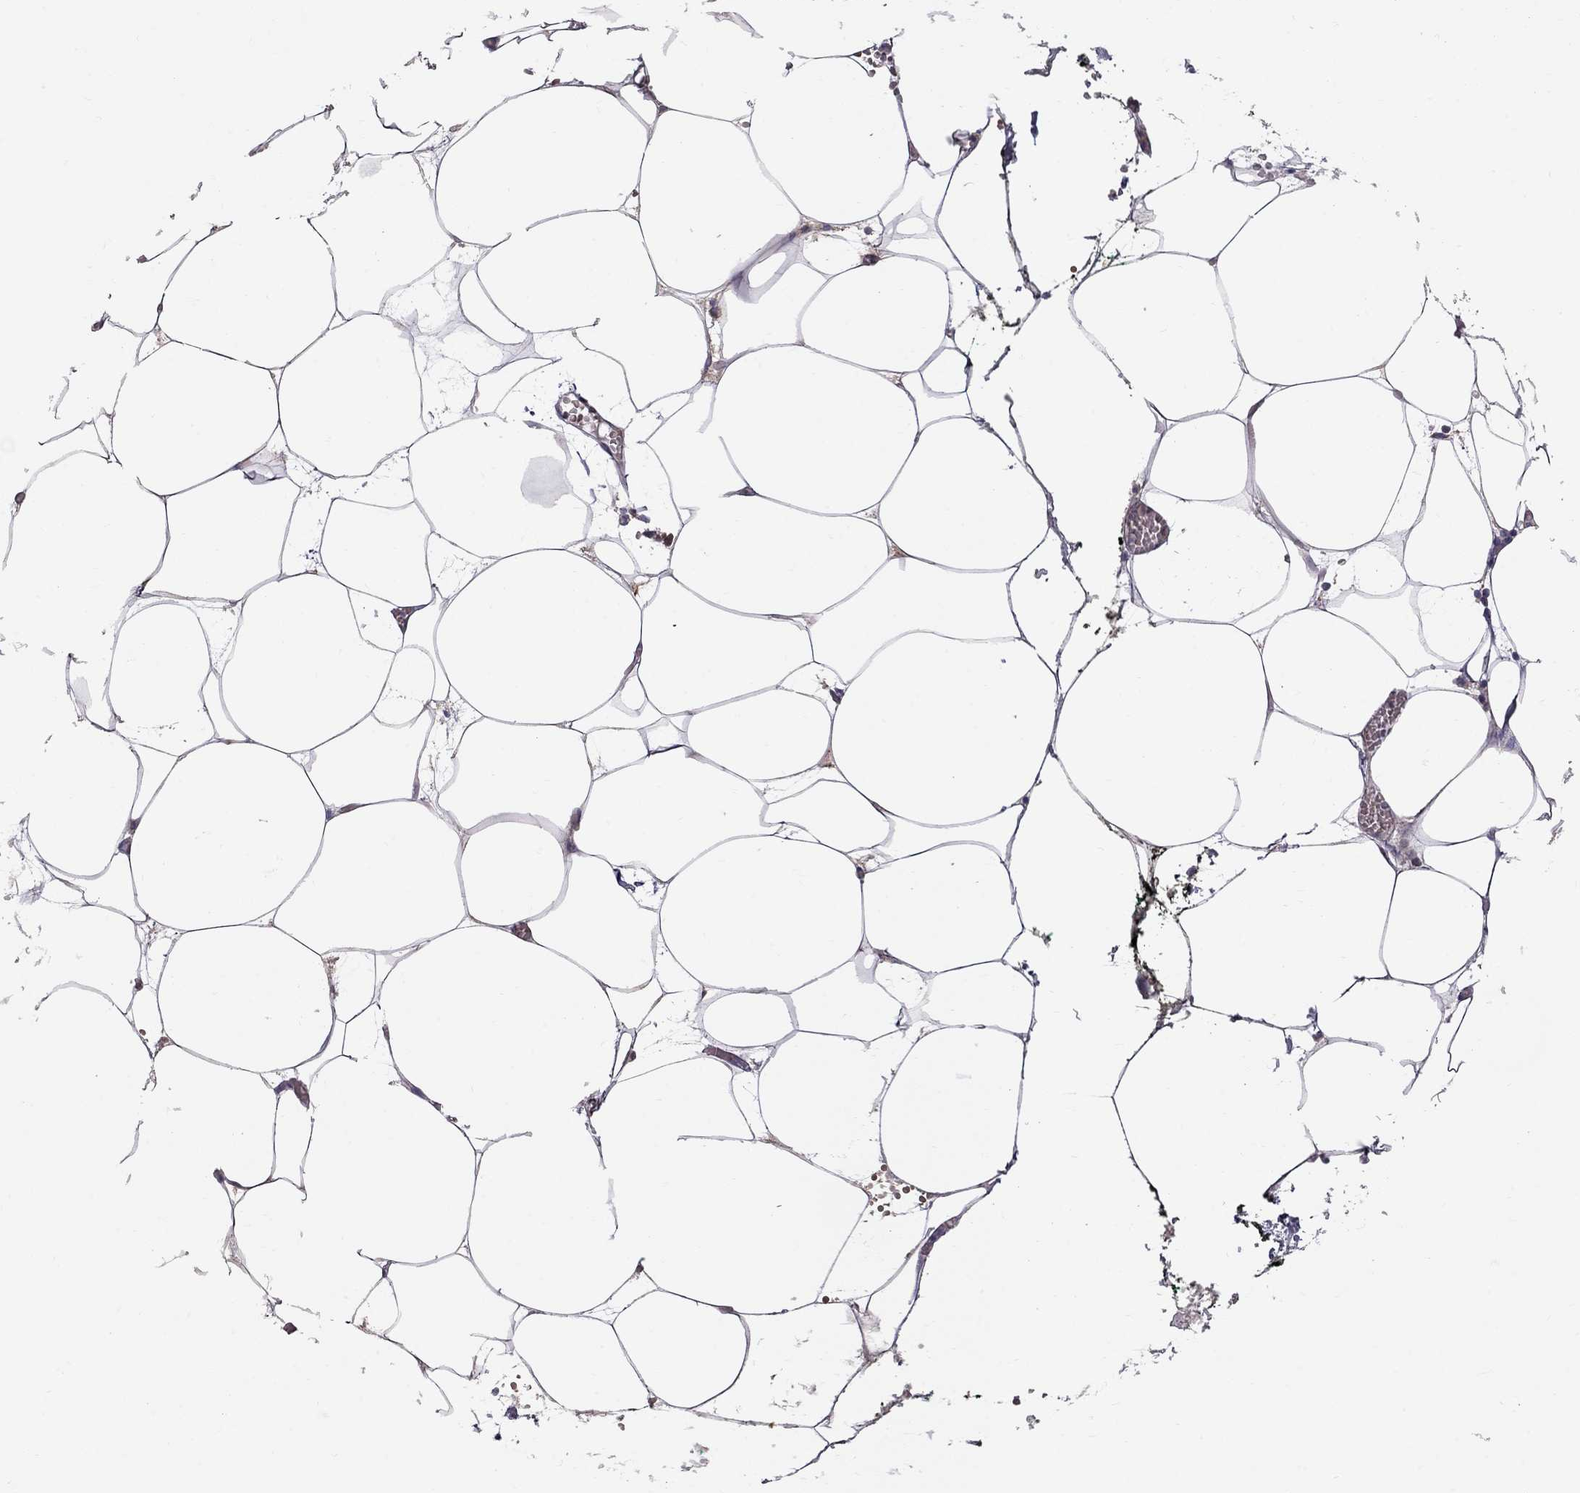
{"staining": {"intensity": "negative", "quantity": "none", "location": "none"}, "tissue": "adipose tissue", "cell_type": "Adipocytes", "image_type": "normal", "snomed": [{"axis": "morphology", "description": "Normal tissue, NOS"}, {"axis": "topography", "description": "Adipose tissue"}, {"axis": "topography", "description": "Pancreas"}, {"axis": "topography", "description": "Peripheral nerve tissue"}], "caption": "This histopathology image is of normal adipose tissue stained with immunohistochemistry to label a protein in brown with the nuclei are counter-stained blue. There is no expression in adipocytes.", "gene": "EIF4E3", "patient": {"sex": "female", "age": 58}}